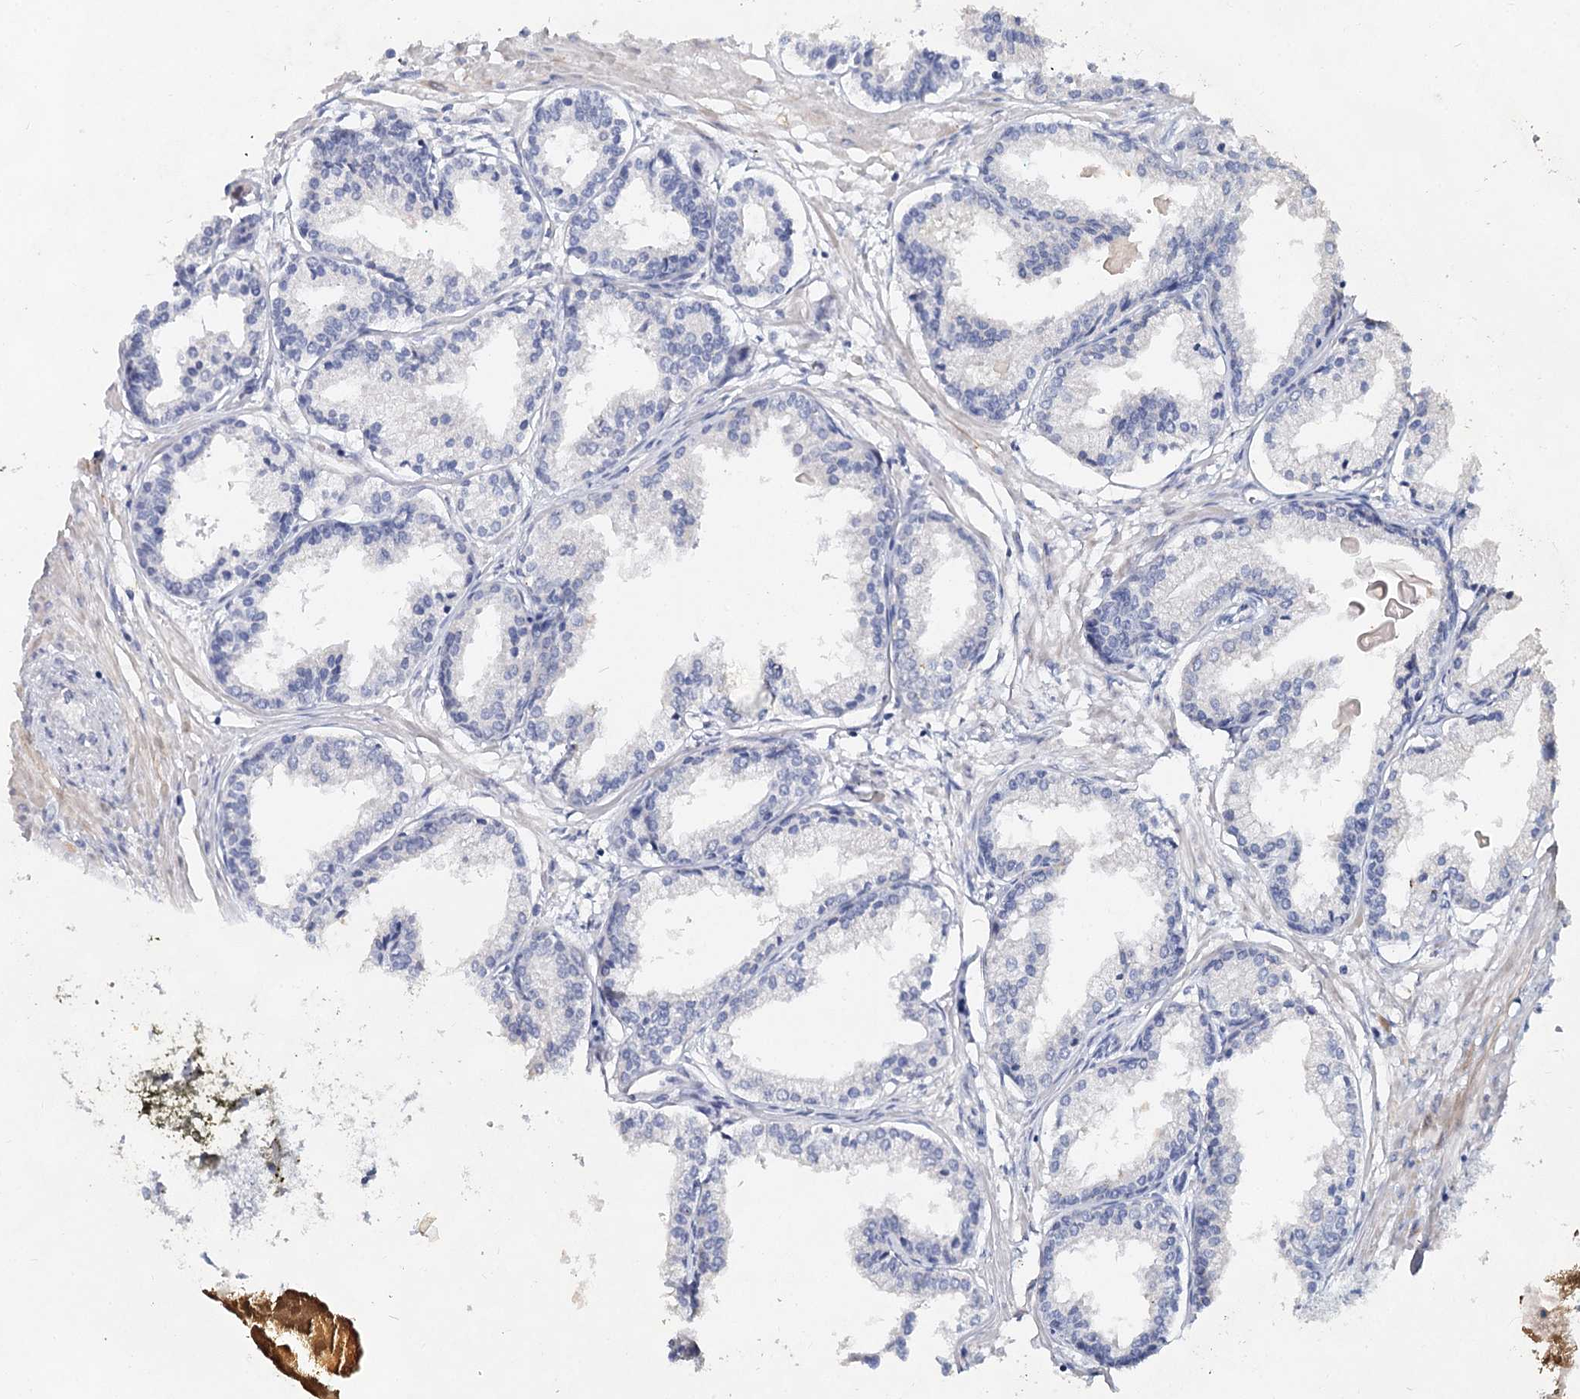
{"staining": {"intensity": "negative", "quantity": "none", "location": "none"}, "tissue": "prostate cancer", "cell_type": "Tumor cells", "image_type": "cancer", "snomed": [{"axis": "morphology", "description": "Adenocarcinoma, High grade"}, {"axis": "topography", "description": "Prostate"}], "caption": "Tumor cells show no significant expression in prostate cancer.", "gene": "MYL6B", "patient": {"sex": "male", "age": 68}}